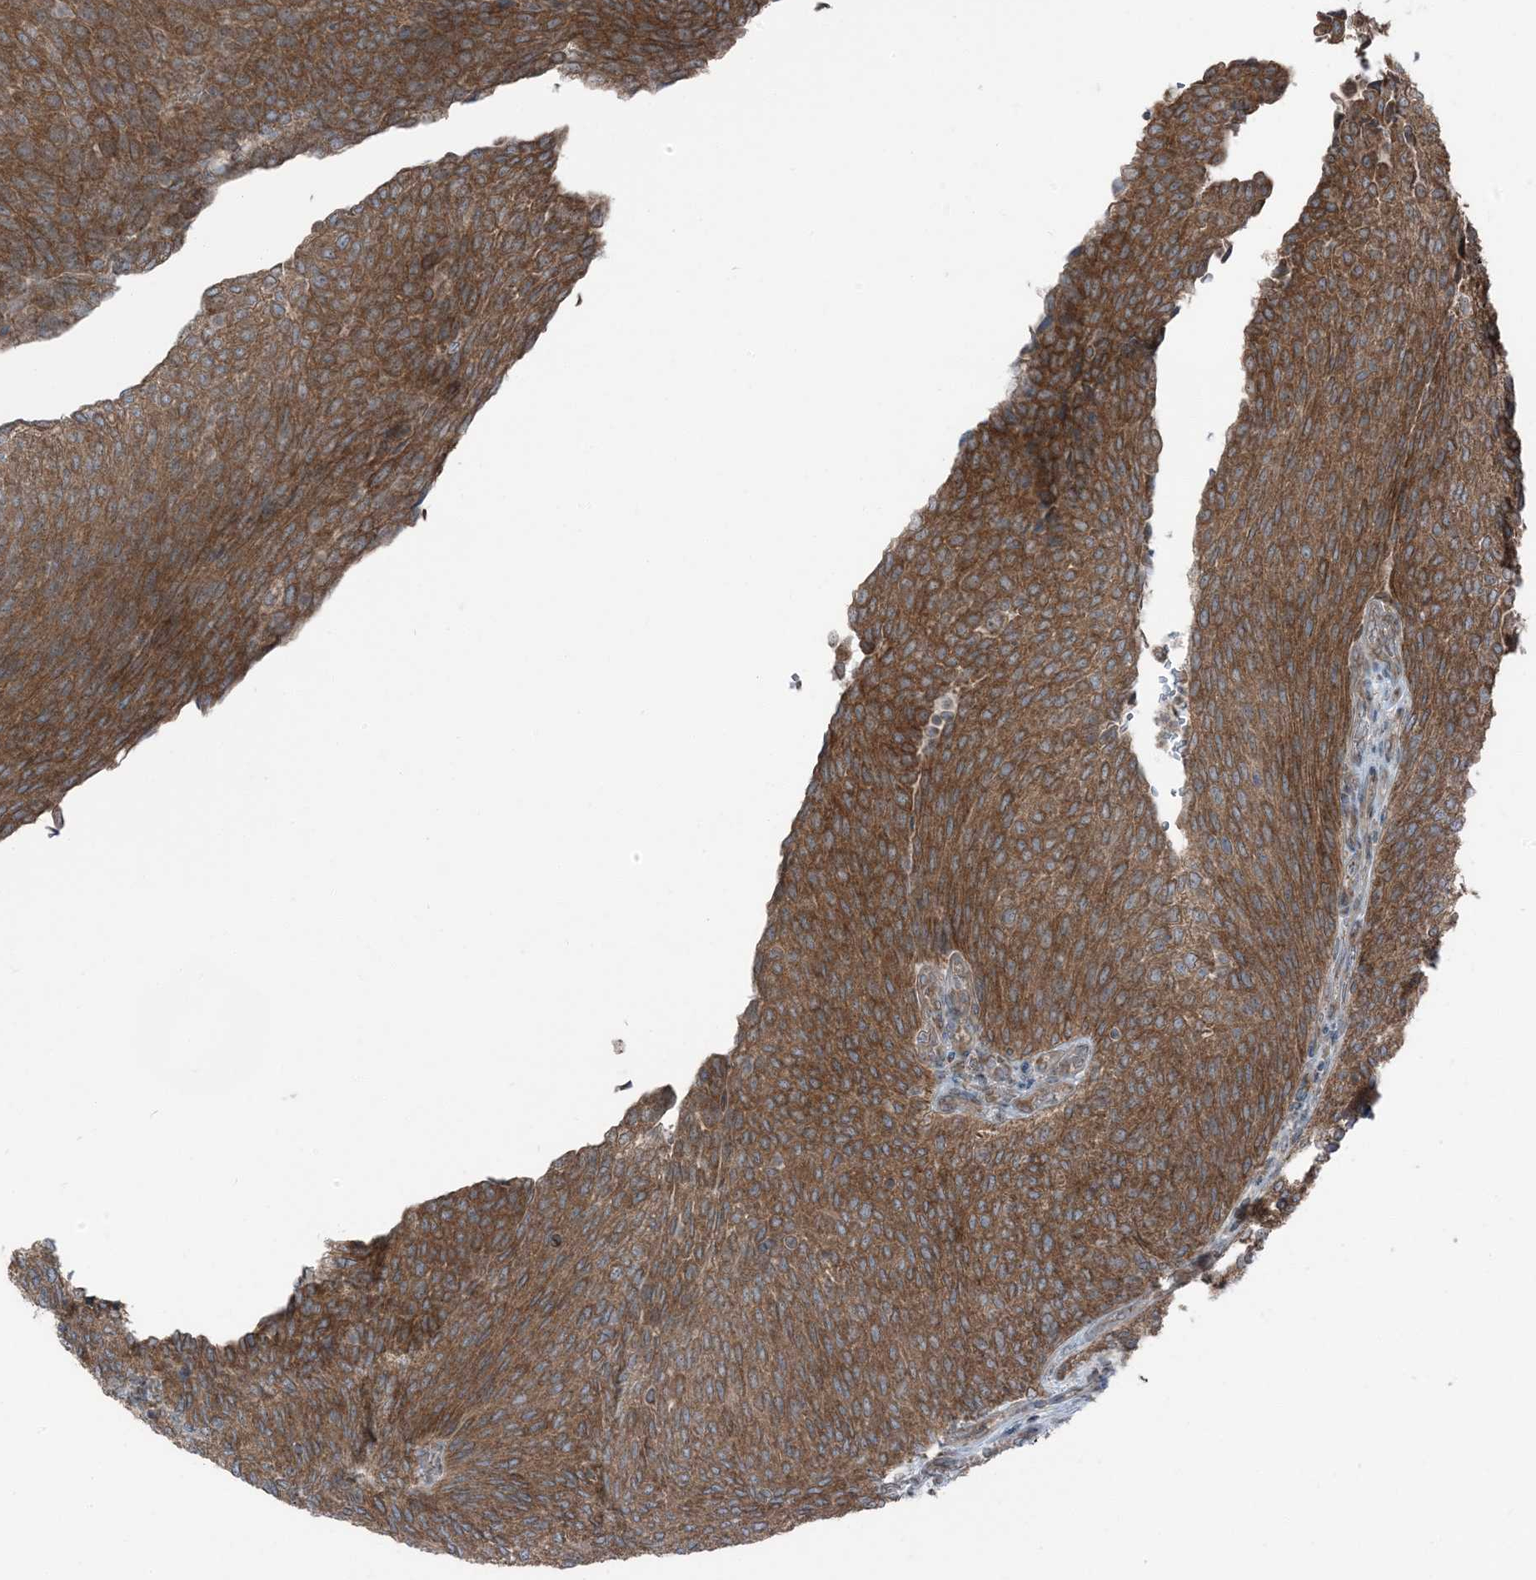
{"staining": {"intensity": "moderate", "quantity": ">75%", "location": "cytoplasmic/membranous"}, "tissue": "urothelial cancer", "cell_type": "Tumor cells", "image_type": "cancer", "snomed": [{"axis": "morphology", "description": "Urothelial carcinoma, Low grade"}, {"axis": "topography", "description": "Urinary bladder"}], "caption": "Human urothelial carcinoma (low-grade) stained with a protein marker displays moderate staining in tumor cells.", "gene": "RAB3GAP1", "patient": {"sex": "female", "age": 79}}